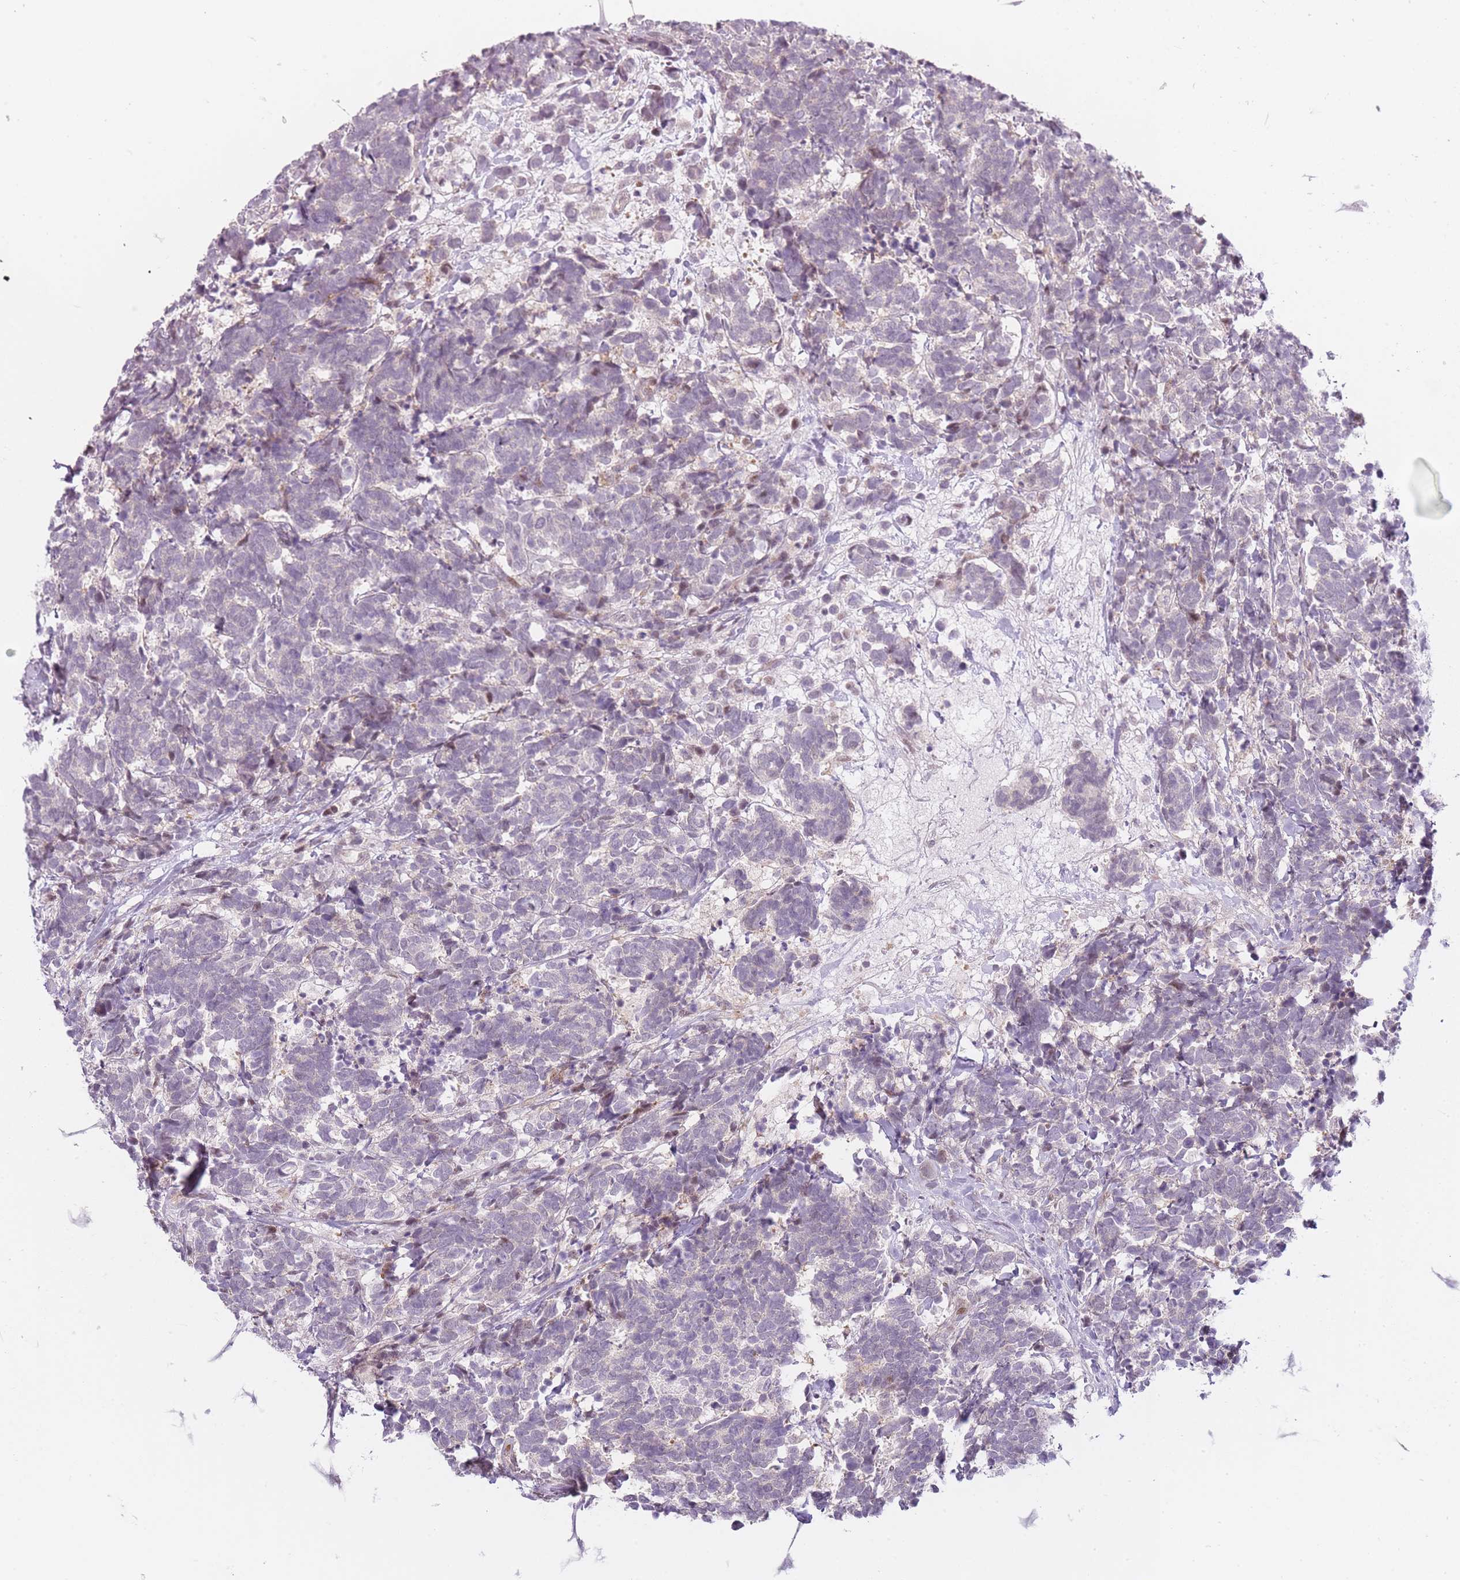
{"staining": {"intensity": "negative", "quantity": "none", "location": "none"}, "tissue": "carcinoid", "cell_type": "Tumor cells", "image_type": "cancer", "snomed": [{"axis": "morphology", "description": "Carcinoma, NOS"}, {"axis": "morphology", "description": "Carcinoid, malignant, NOS"}, {"axis": "topography", "description": "Prostate"}], "caption": "IHC micrograph of neoplastic tissue: carcinoma stained with DAB demonstrates no significant protein expression in tumor cells.", "gene": "OGG1", "patient": {"sex": "male", "age": 57}}